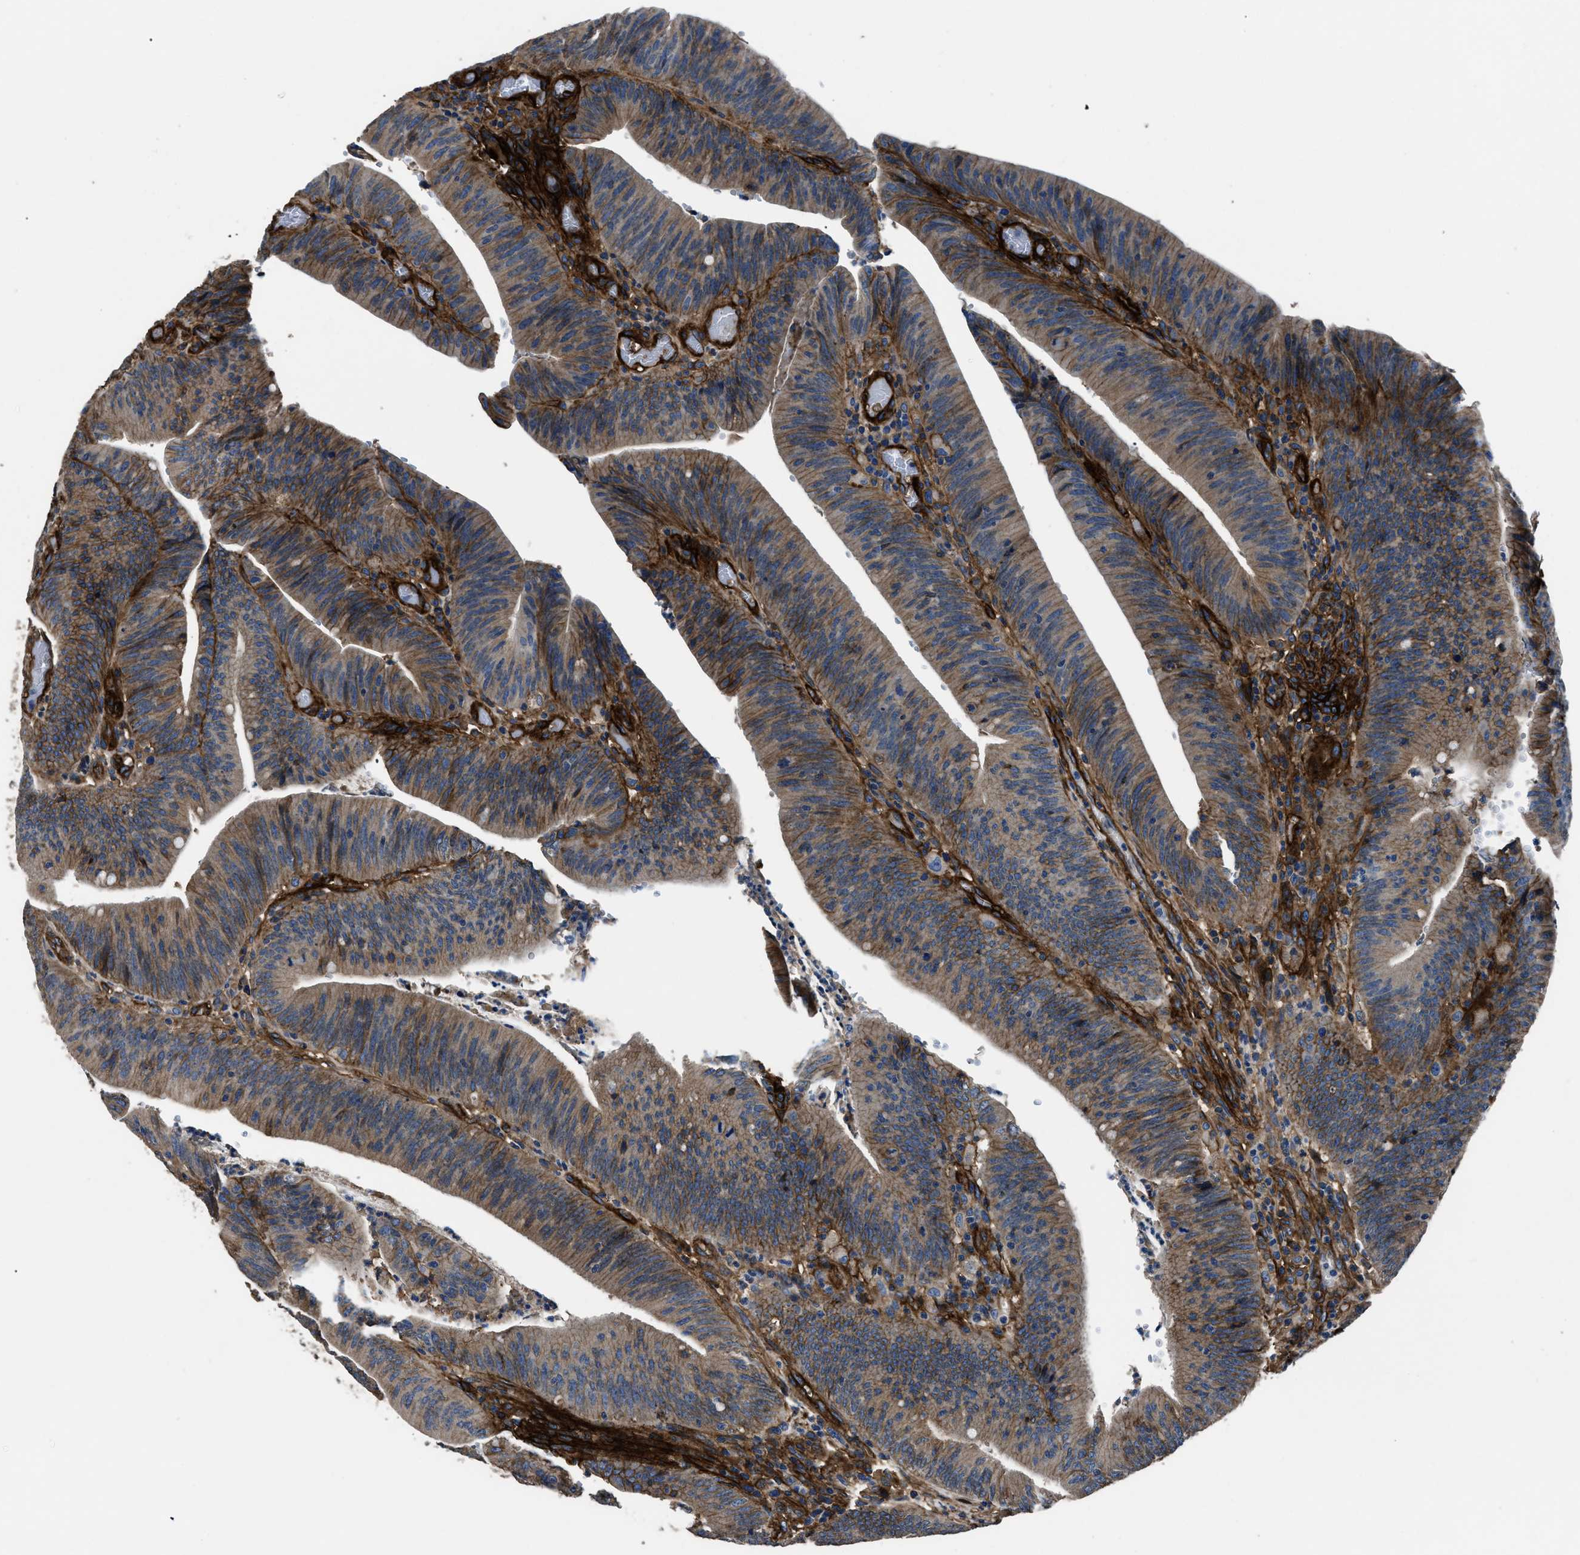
{"staining": {"intensity": "moderate", "quantity": "25%-75%", "location": "cytoplasmic/membranous"}, "tissue": "colorectal cancer", "cell_type": "Tumor cells", "image_type": "cancer", "snomed": [{"axis": "morphology", "description": "Normal tissue, NOS"}, {"axis": "morphology", "description": "Adenocarcinoma, NOS"}, {"axis": "topography", "description": "Rectum"}], "caption": "Immunohistochemistry (IHC) of colorectal cancer (adenocarcinoma) reveals medium levels of moderate cytoplasmic/membranous expression in about 25%-75% of tumor cells. Ihc stains the protein of interest in brown and the nuclei are stained blue.", "gene": "CD276", "patient": {"sex": "female", "age": 66}}